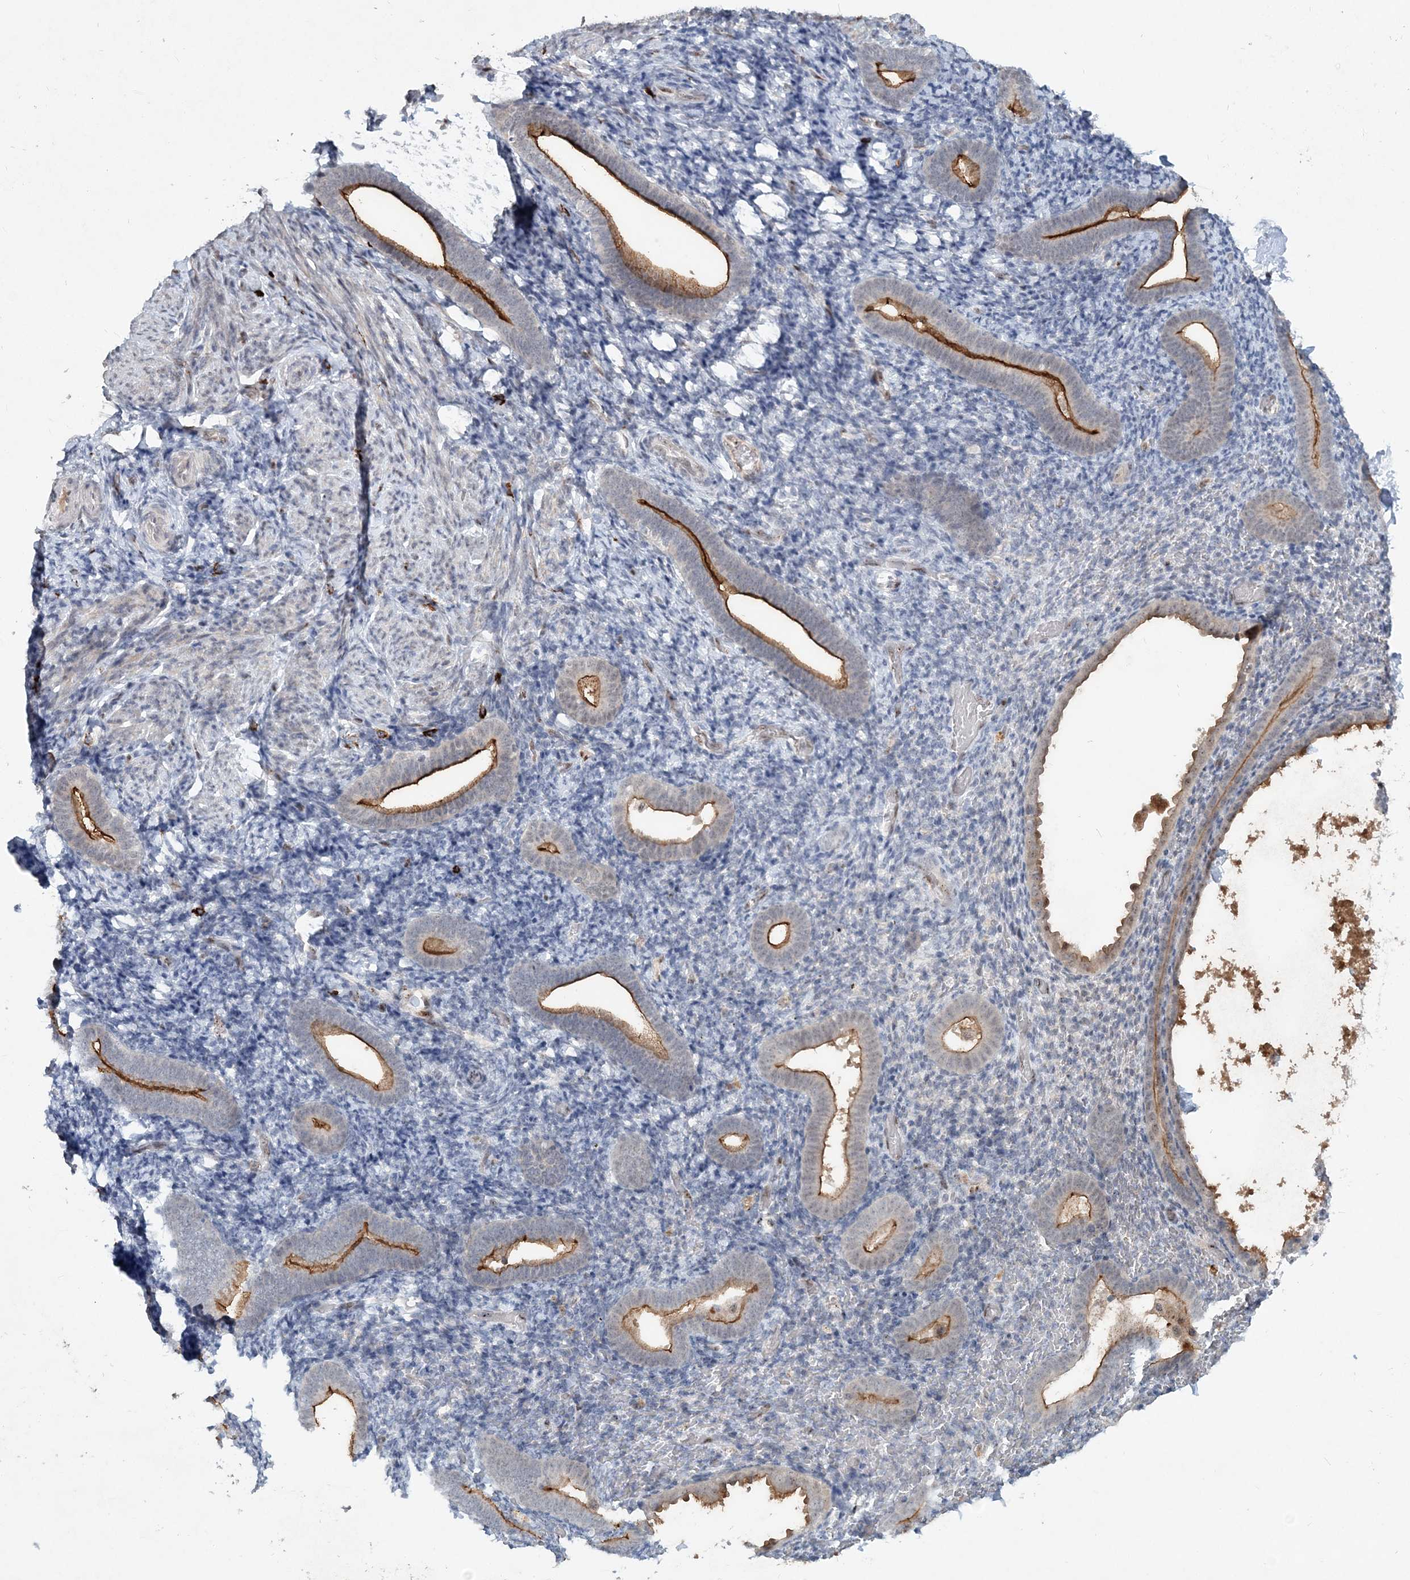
{"staining": {"intensity": "negative", "quantity": "none", "location": "none"}, "tissue": "endometrium", "cell_type": "Cells in endometrial stroma", "image_type": "normal", "snomed": [{"axis": "morphology", "description": "Normal tissue, NOS"}, {"axis": "topography", "description": "Endometrium"}], "caption": "Protein analysis of benign endometrium demonstrates no significant expression in cells in endometrial stroma. Brightfield microscopy of immunohistochemistry stained with DAB (3,3'-diaminobenzidine) (brown) and hematoxylin (blue), captured at high magnification.", "gene": "GIN1", "patient": {"sex": "female", "age": 51}}